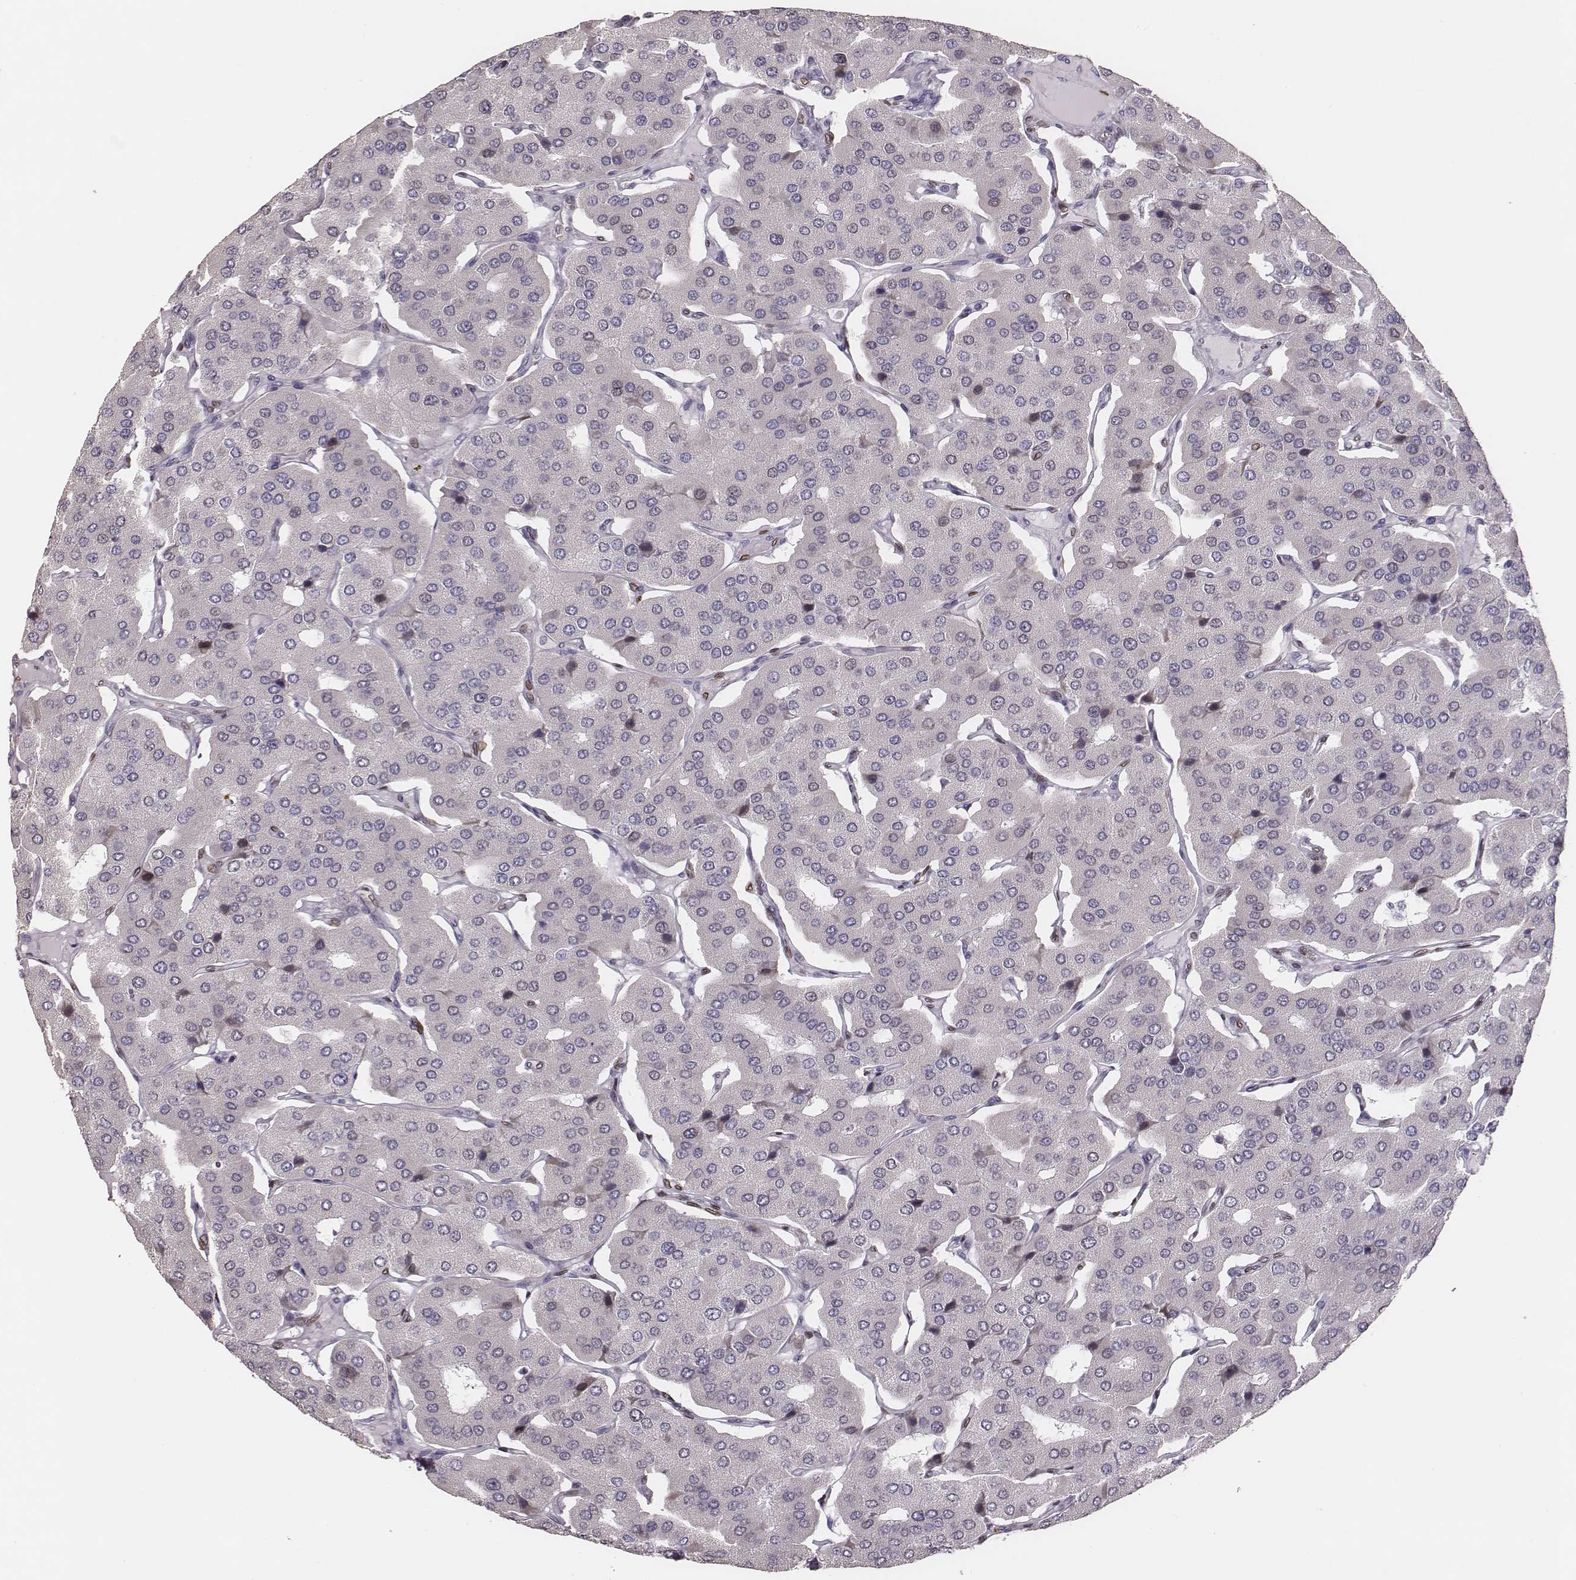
{"staining": {"intensity": "negative", "quantity": "none", "location": "none"}, "tissue": "parathyroid gland", "cell_type": "Glandular cells", "image_type": "normal", "snomed": [{"axis": "morphology", "description": "Normal tissue, NOS"}, {"axis": "morphology", "description": "Adenoma, NOS"}, {"axis": "topography", "description": "Parathyroid gland"}], "caption": "The micrograph exhibits no significant staining in glandular cells of parathyroid gland.", "gene": "ADGRF4", "patient": {"sex": "female", "age": 86}}